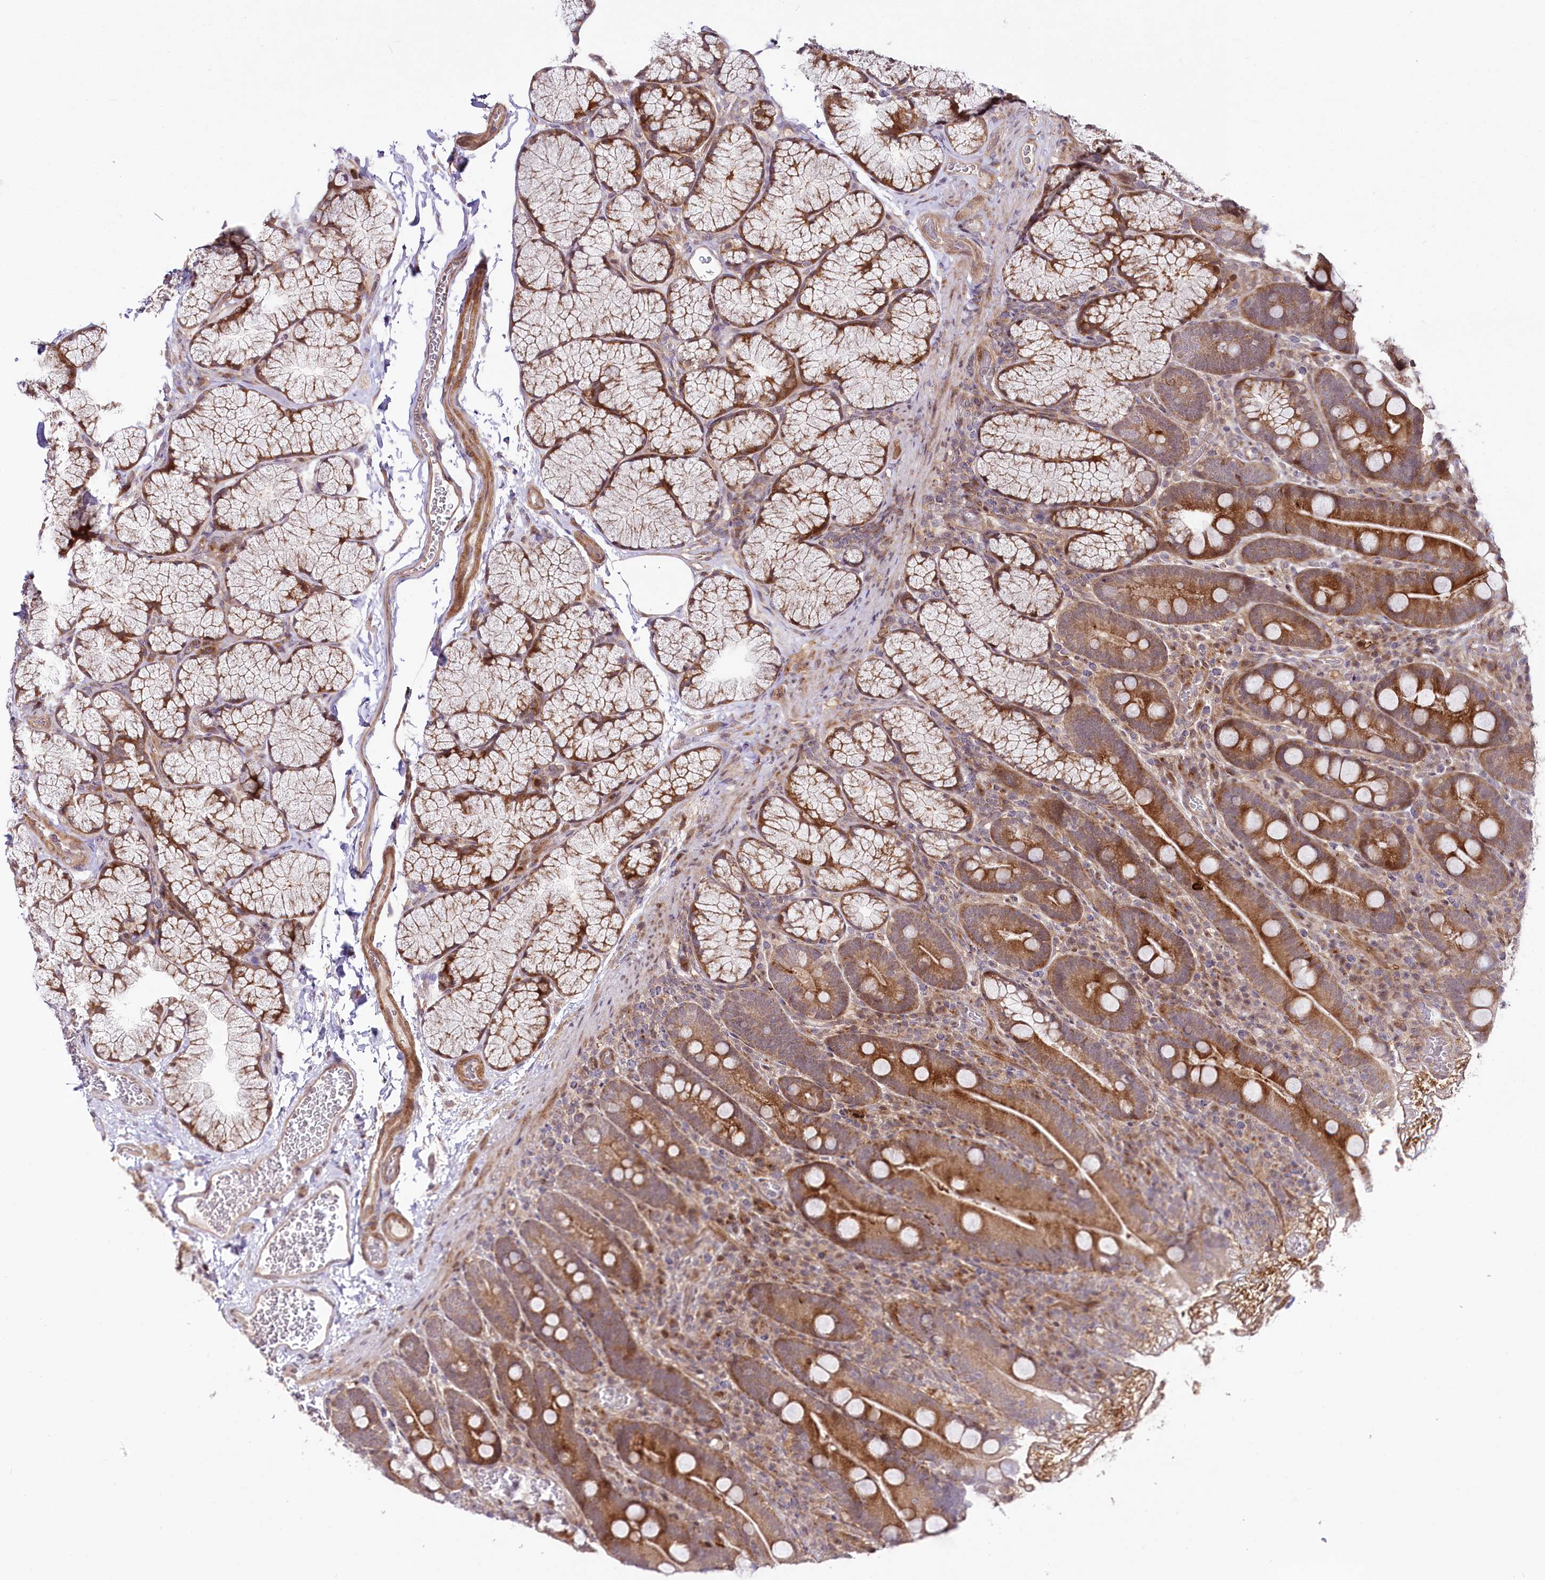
{"staining": {"intensity": "moderate", "quantity": ">75%", "location": "cytoplasmic/membranous"}, "tissue": "duodenum", "cell_type": "Glandular cells", "image_type": "normal", "snomed": [{"axis": "morphology", "description": "Normal tissue, NOS"}, {"axis": "topography", "description": "Duodenum"}], "caption": "Immunohistochemical staining of normal duodenum reveals >75% levels of moderate cytoplasmic/membranous protein positivity in about >75% of glandular cells.", "gene": "PHLDB1", "patient": {"sex": "male", "age": 35}}